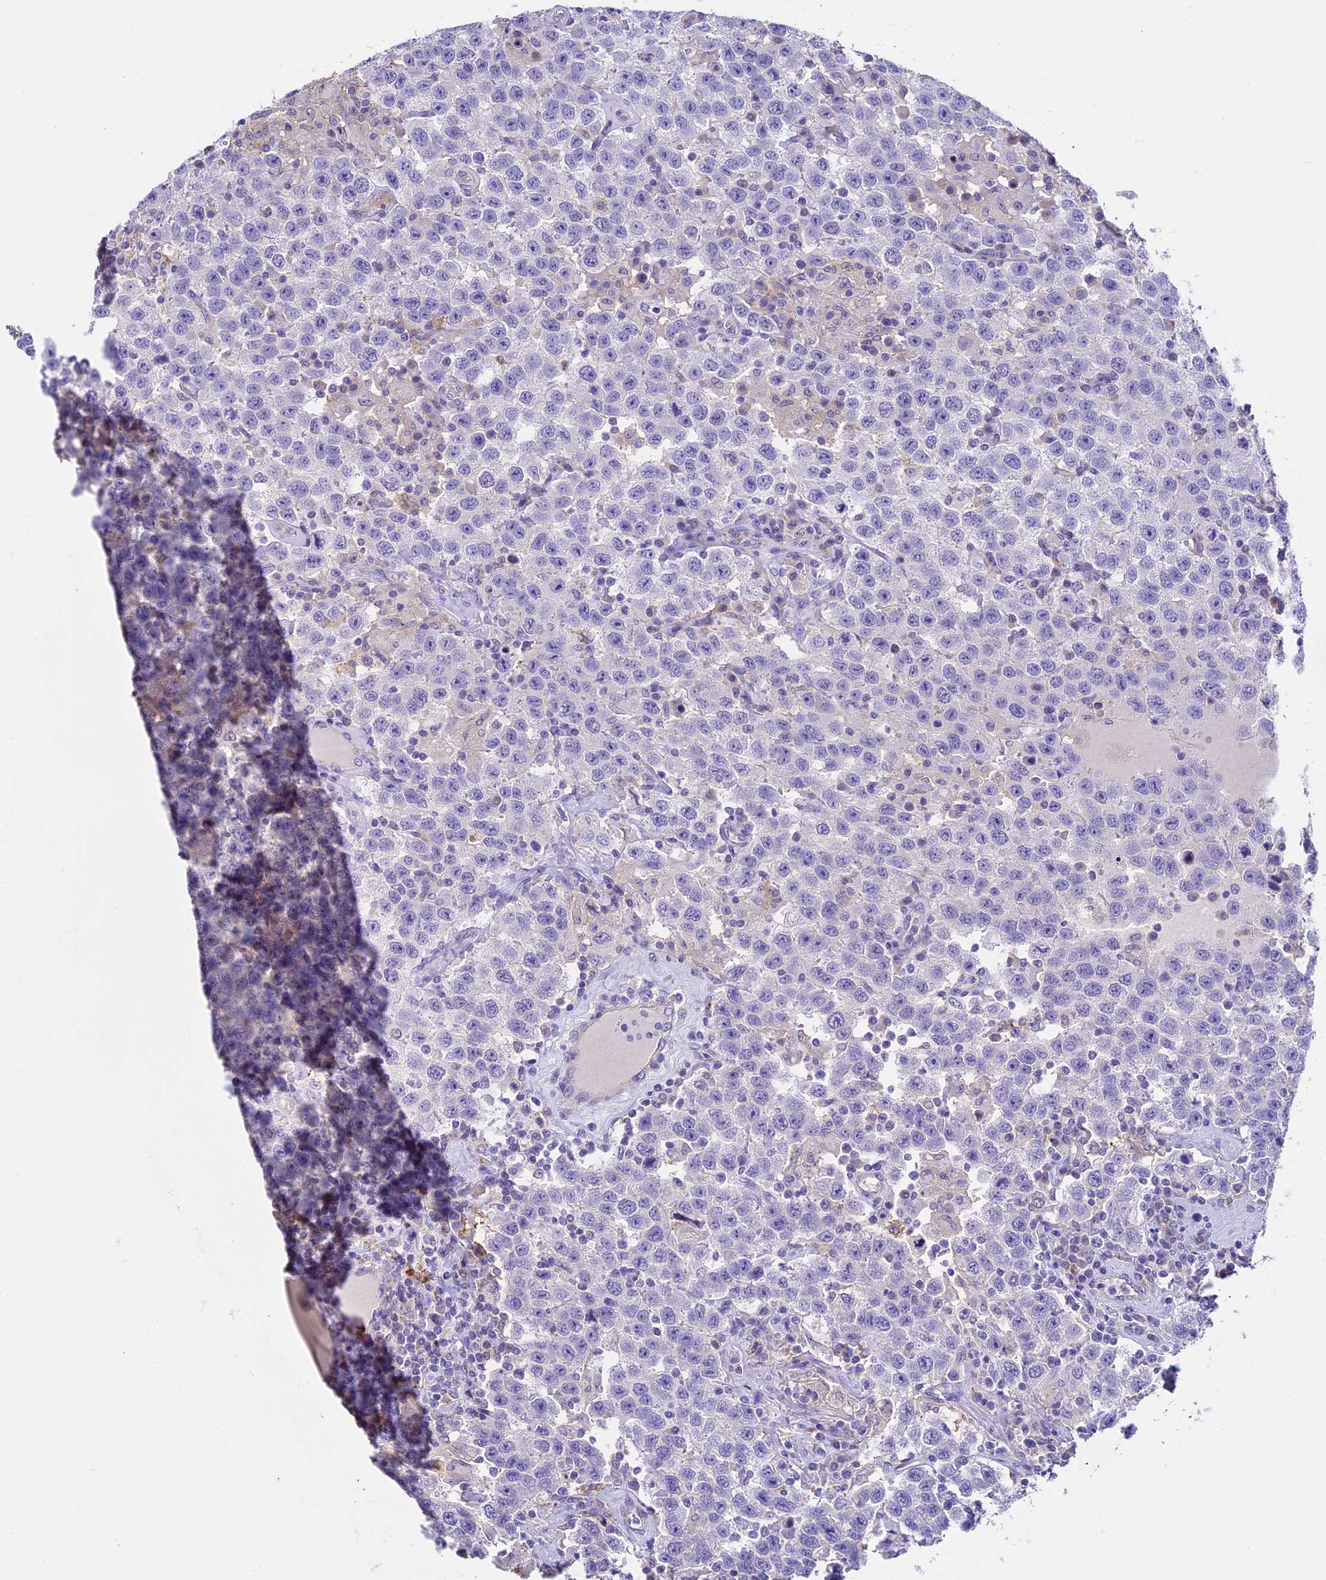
{"staining": {"intensity": "negative", "quantity": "none", "location": "none"}, "tissue": "testis cancer", "cell_type": "Tumor cells", "image_type": "cancer", "snomed": [{"axis": "morphology", "description": "Seminoma, NOS"}, {"axis": "topography", "description": "Testis"}], "caption": "Immunohistochemical staining of testis cancer shows no significant expression in tumor cells. (DAB immunohistochemistry (IHC) with hematoxylin counter stain).", "gene": "NOD2", "patient": {"sex": "male", "age": 41}}